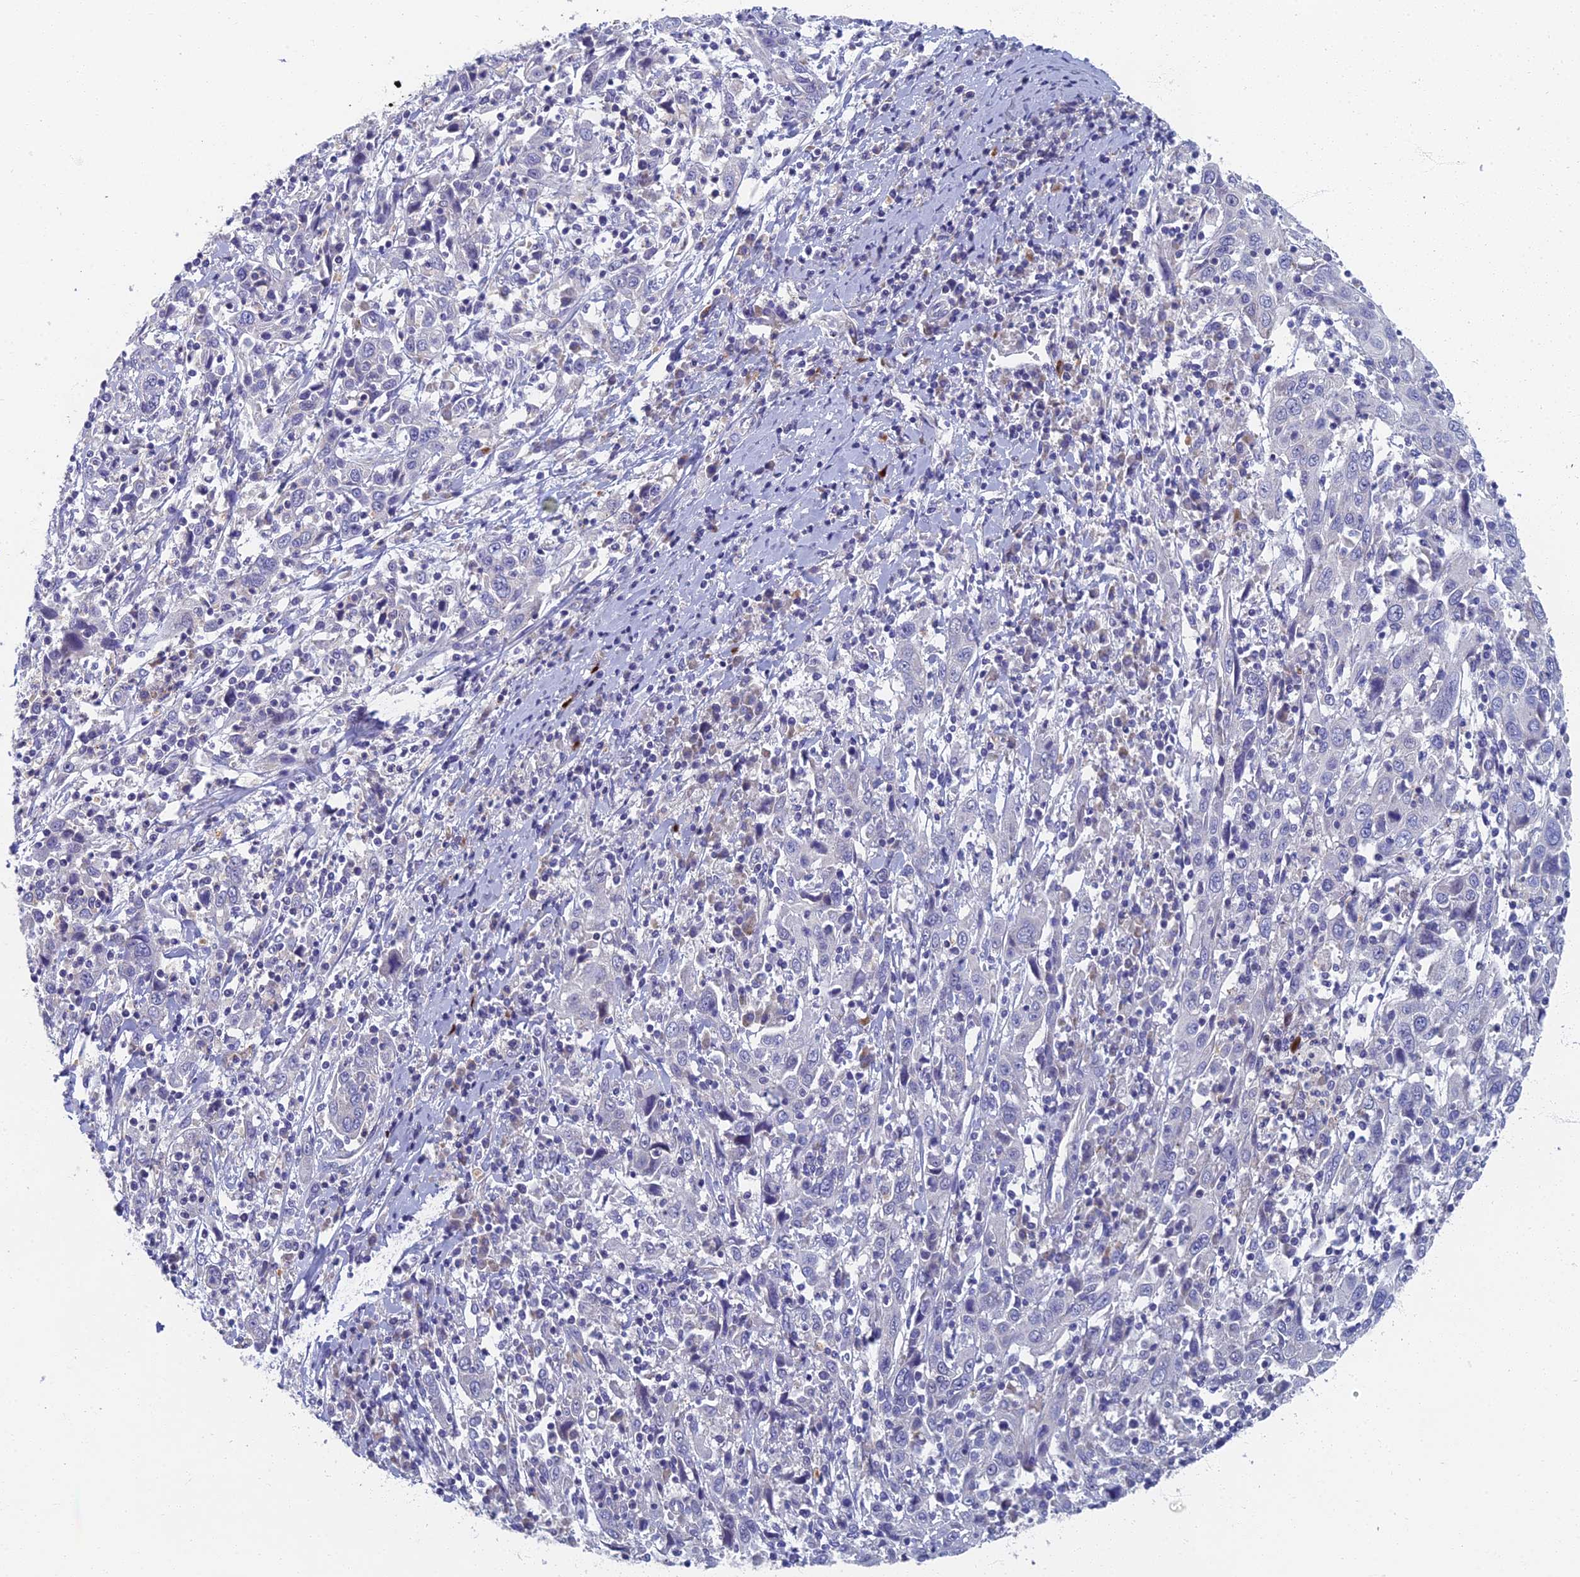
{"staining": {"intensity": "negative", "quantity": "none", "location": "none"}, "tissue": "cervical cancer", "cell_type": "Tumor cells", "image_type": "cancer", "snomed": [{"axis": "morphology", "description": "Squamous cell carcinoma, NOS"}, {"axis": "topography", "description": "Cervix"}], "caption": "This is an immunohistochemistry histopathology image of human squamous cell carcinoma (cervical). There is no positivity in tumor cells.", "gene": "SPIN4", "patient": {"sex": "female", "age": 46}}